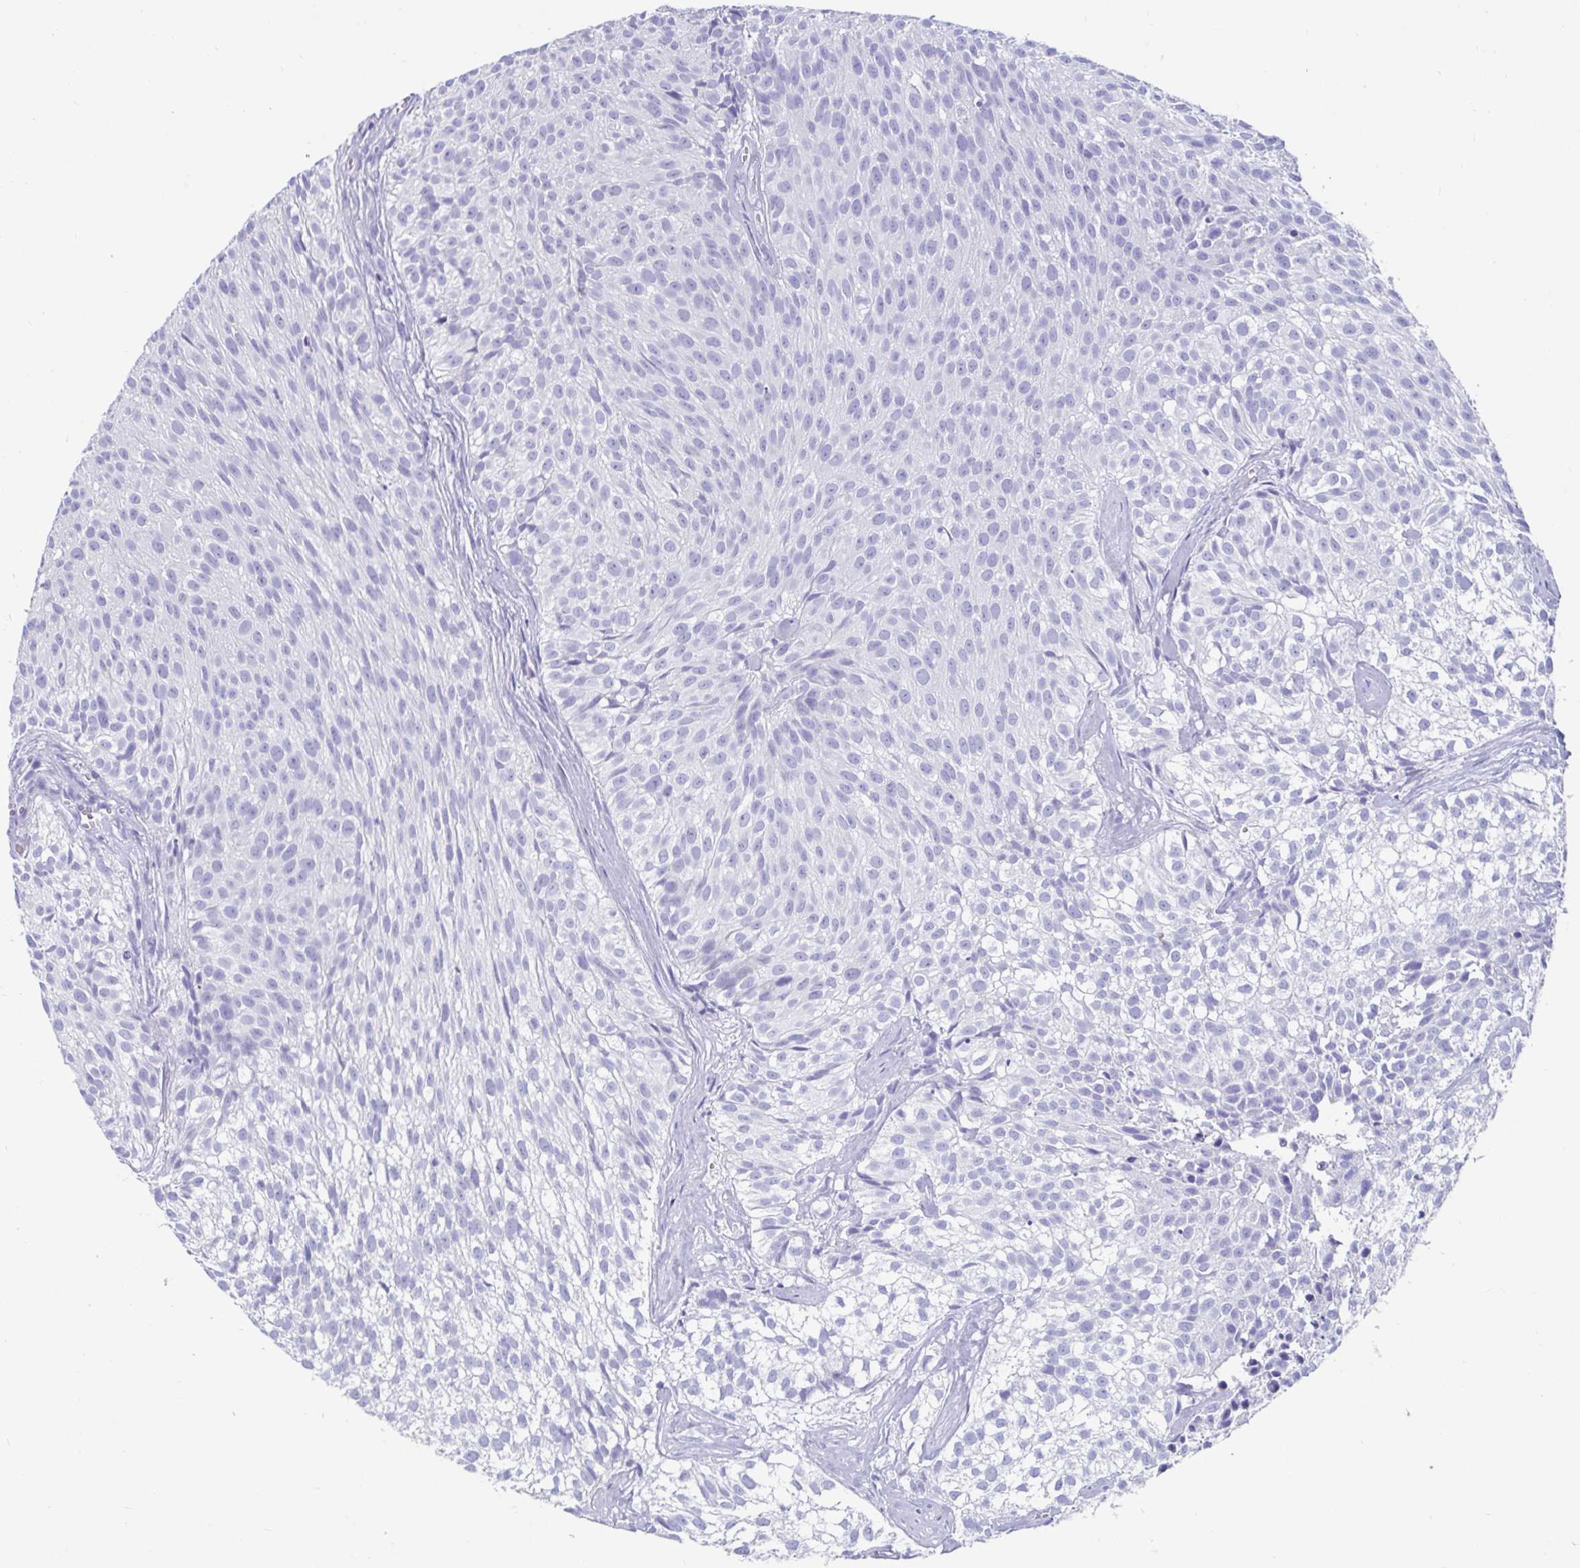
{"staining": {"intensity": "negative", "quantity": "none", "location": "none"}, "tissue": "urothelial cancer", "cell_type": "Tumor cells", "image_type": "cancer", "snomed": [{"axis": "morphology", "description": "Urothelial carcinoma, Low grade"}, {"axis": "topography", "description": "Urinary bladder"}], "caption": "This is an immunohistochemistry histopathology image of urothelial carcinoma (low-grade). There is no expression in tumor cells.", "gene": "ZPBP2", "patient": {"sex": "male", "age": 70}}